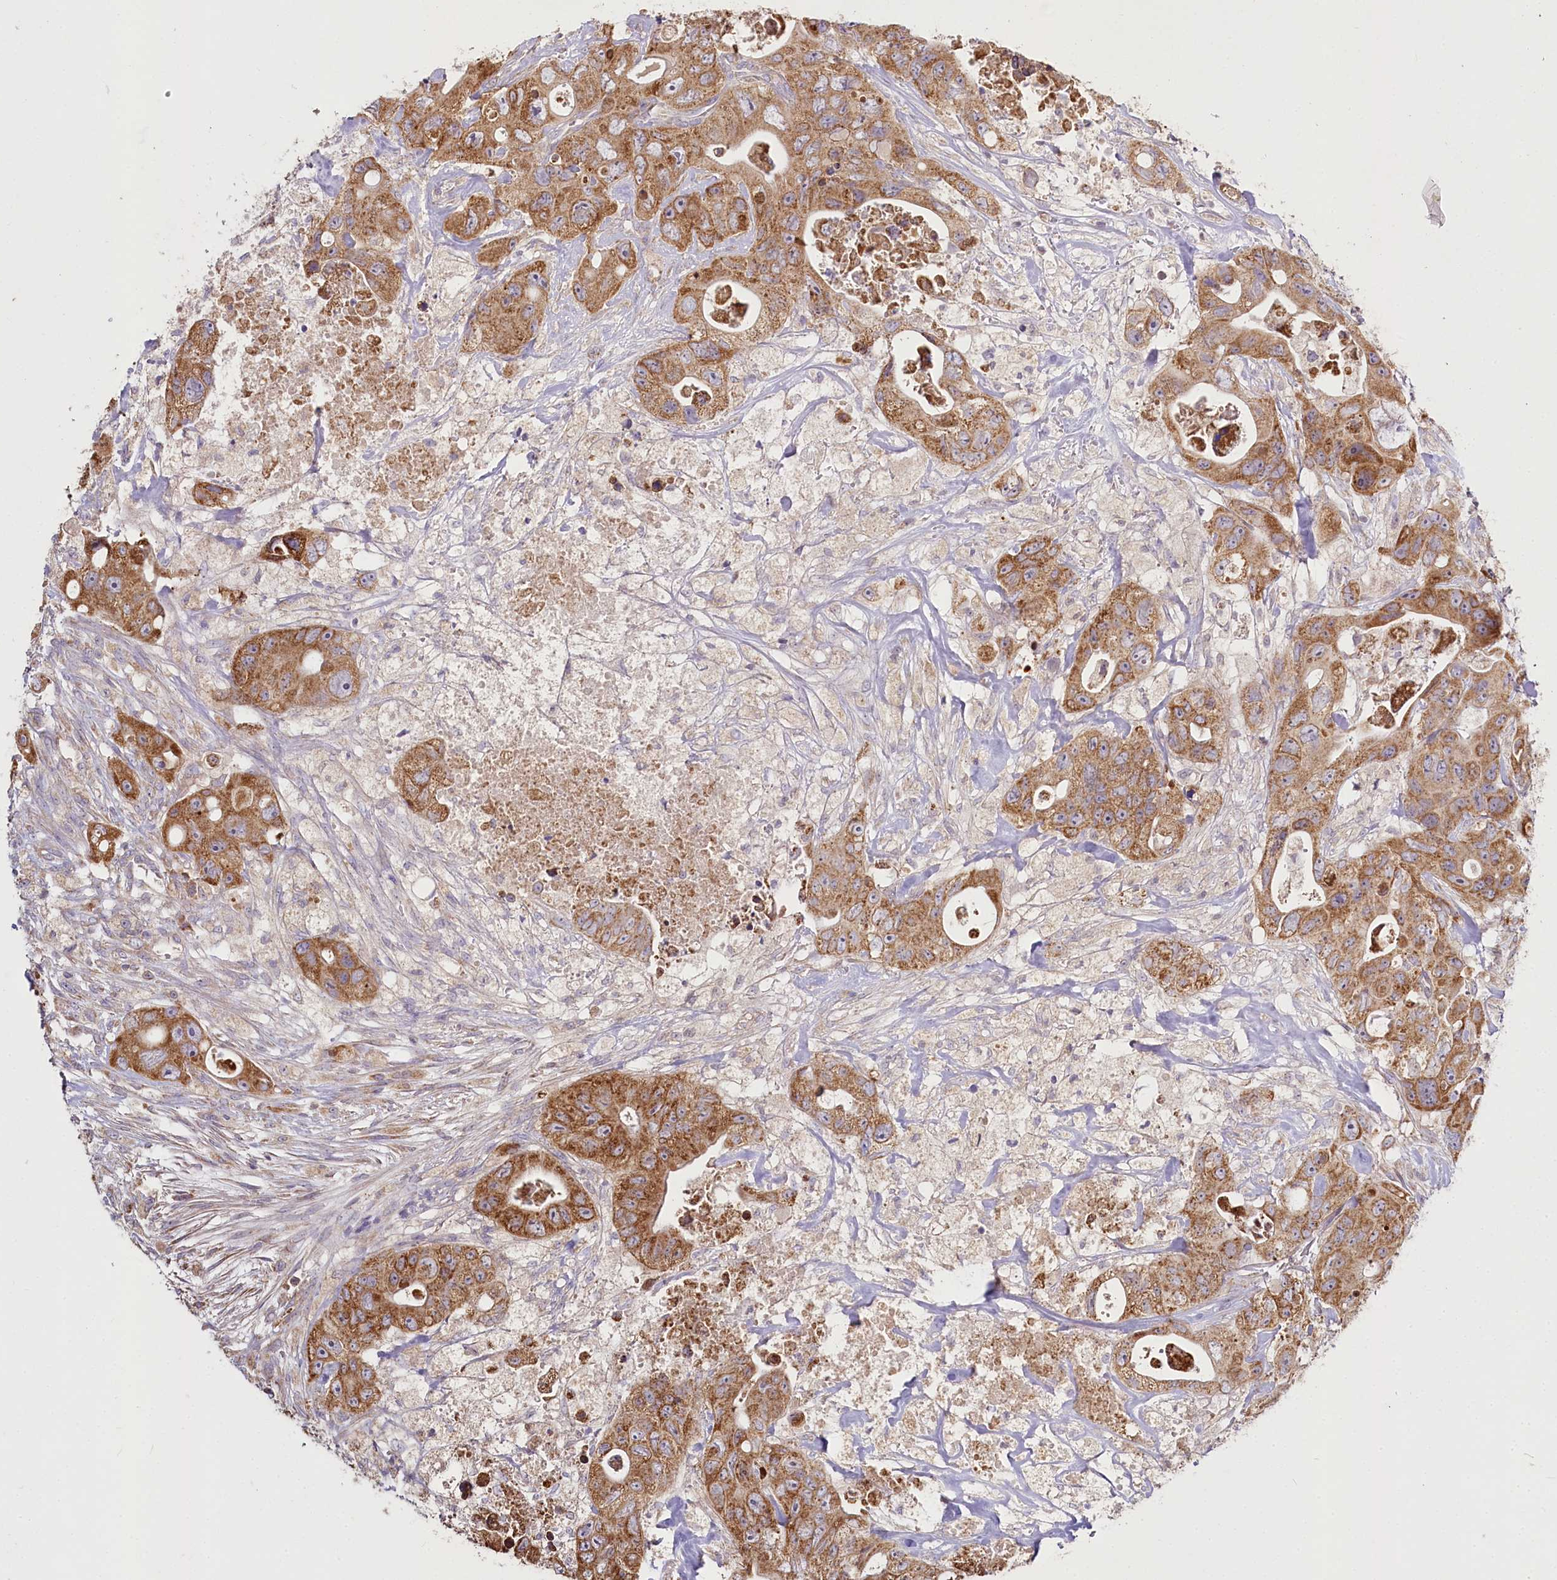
{"staining": {"intensity": "moderate", "quantity": ">75%", "location": "cytoplasmic/membranous"}, "tissue": "colorectal cancer", "cell_type": "Tumor cells", "image_type": "cancer", "snomed": [{"axis": "morphology", "description": "Adenocarcinoma, NOS"}, {"axis": "topography", "description": "Colon"}], "caption": "Immunohistochemical staining of human colorectal cancer (adenocarcinoma) demonstrates medium levels of moderate cytoplasmic/membranous staining in approximately >75% of tumor cells.", "gene": "ACOX2", "patient": {"sex": "female", "age": 46}}